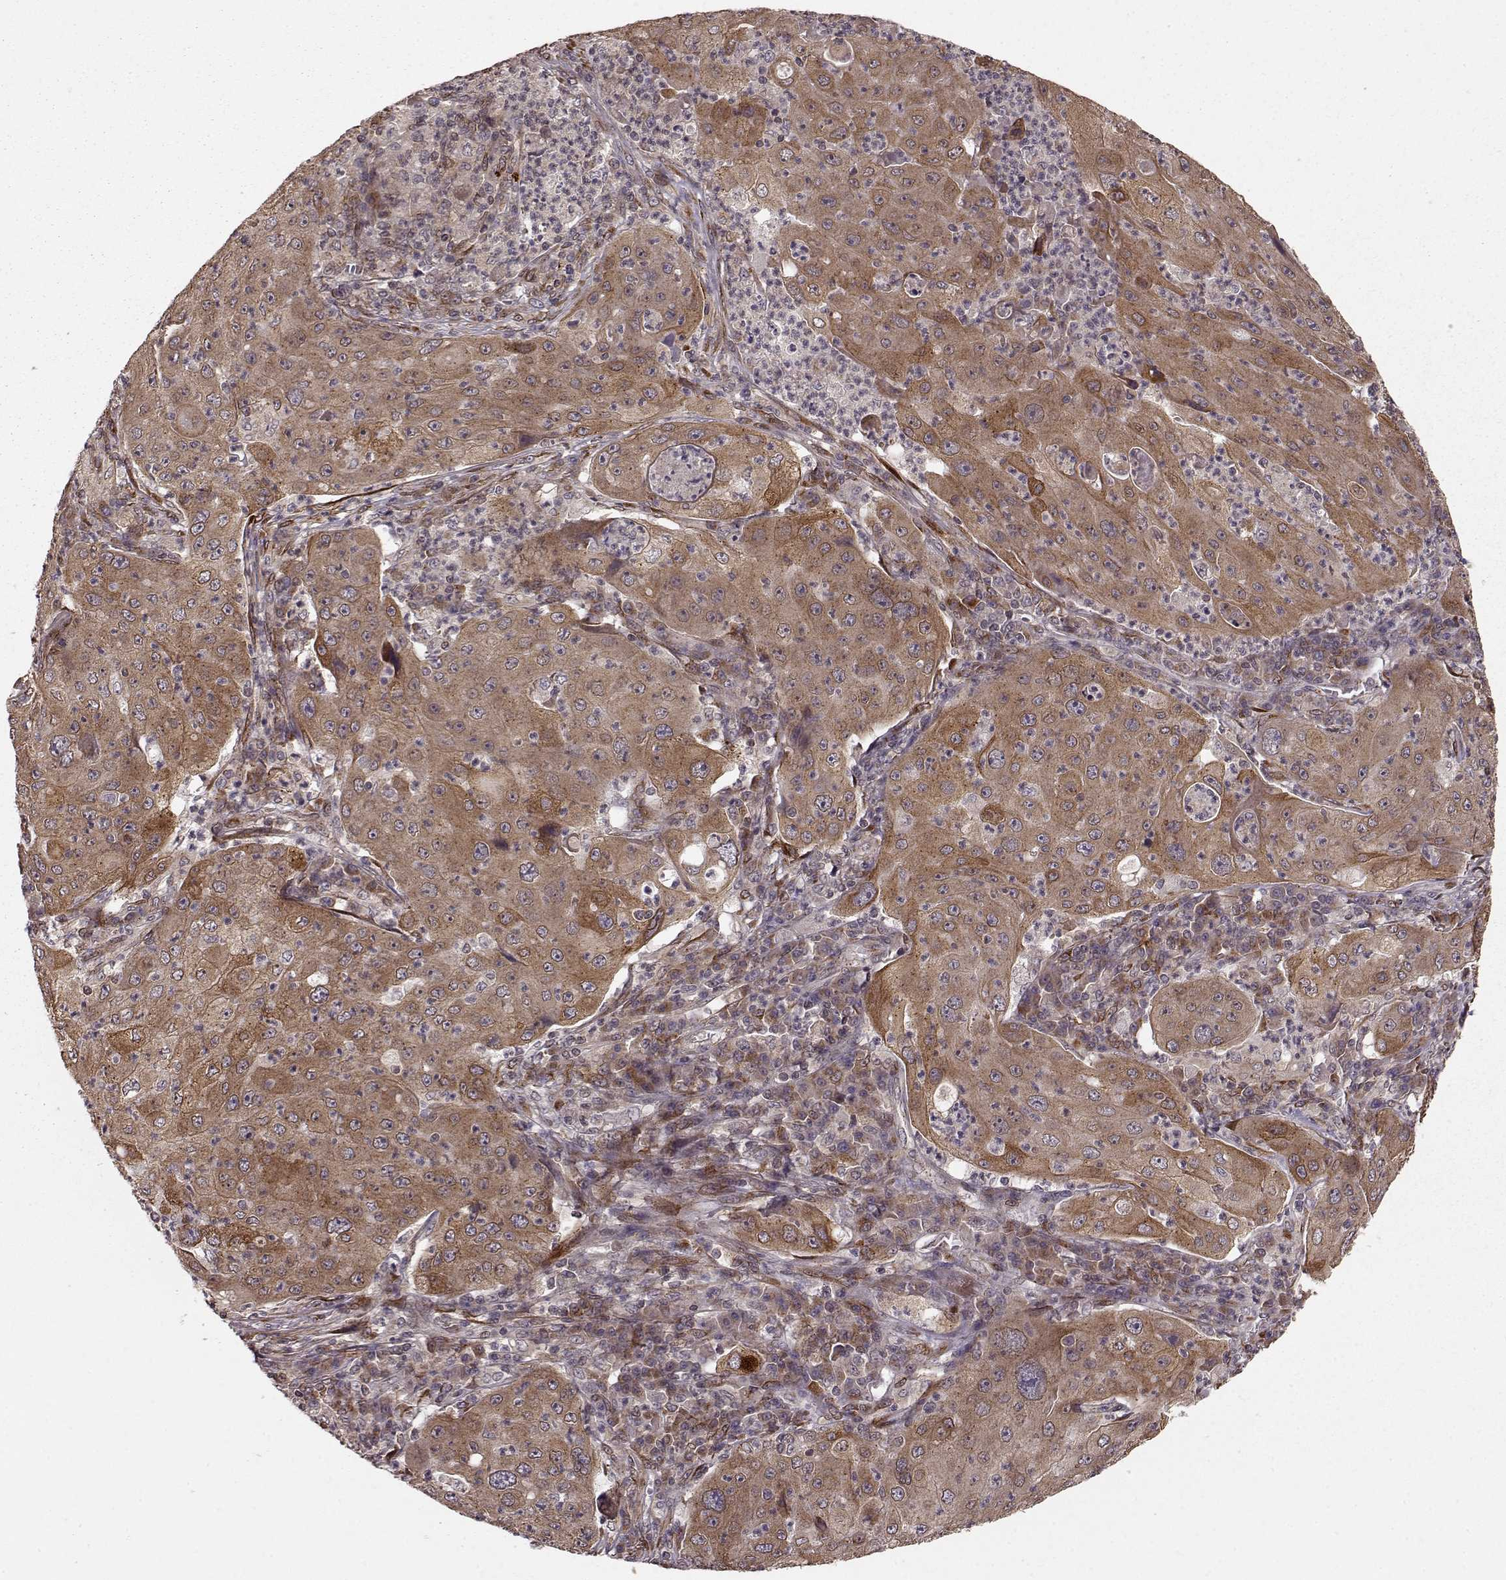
{"staining": {"intensity": "moderate", "quantity": ">75%", "location": "cytoplasmic/membranous"}, "tissue": "lung cancer", "cell_type": "Tumor cells", "image_type": "cancer", "snomed": [{"axis": "morphology", "description": "Squamous cell carcinoma, NOS"}, {"axis": "topography", "description": "Lung"}], "caption": "Brown immunohistochemical staining in lung cancer exhibits moderate cytoplasmic/membranous positivity in approximately >75% of tumor cells.", "gene": "YIPF5", "patient": {"sex": "female", "age": 59}}